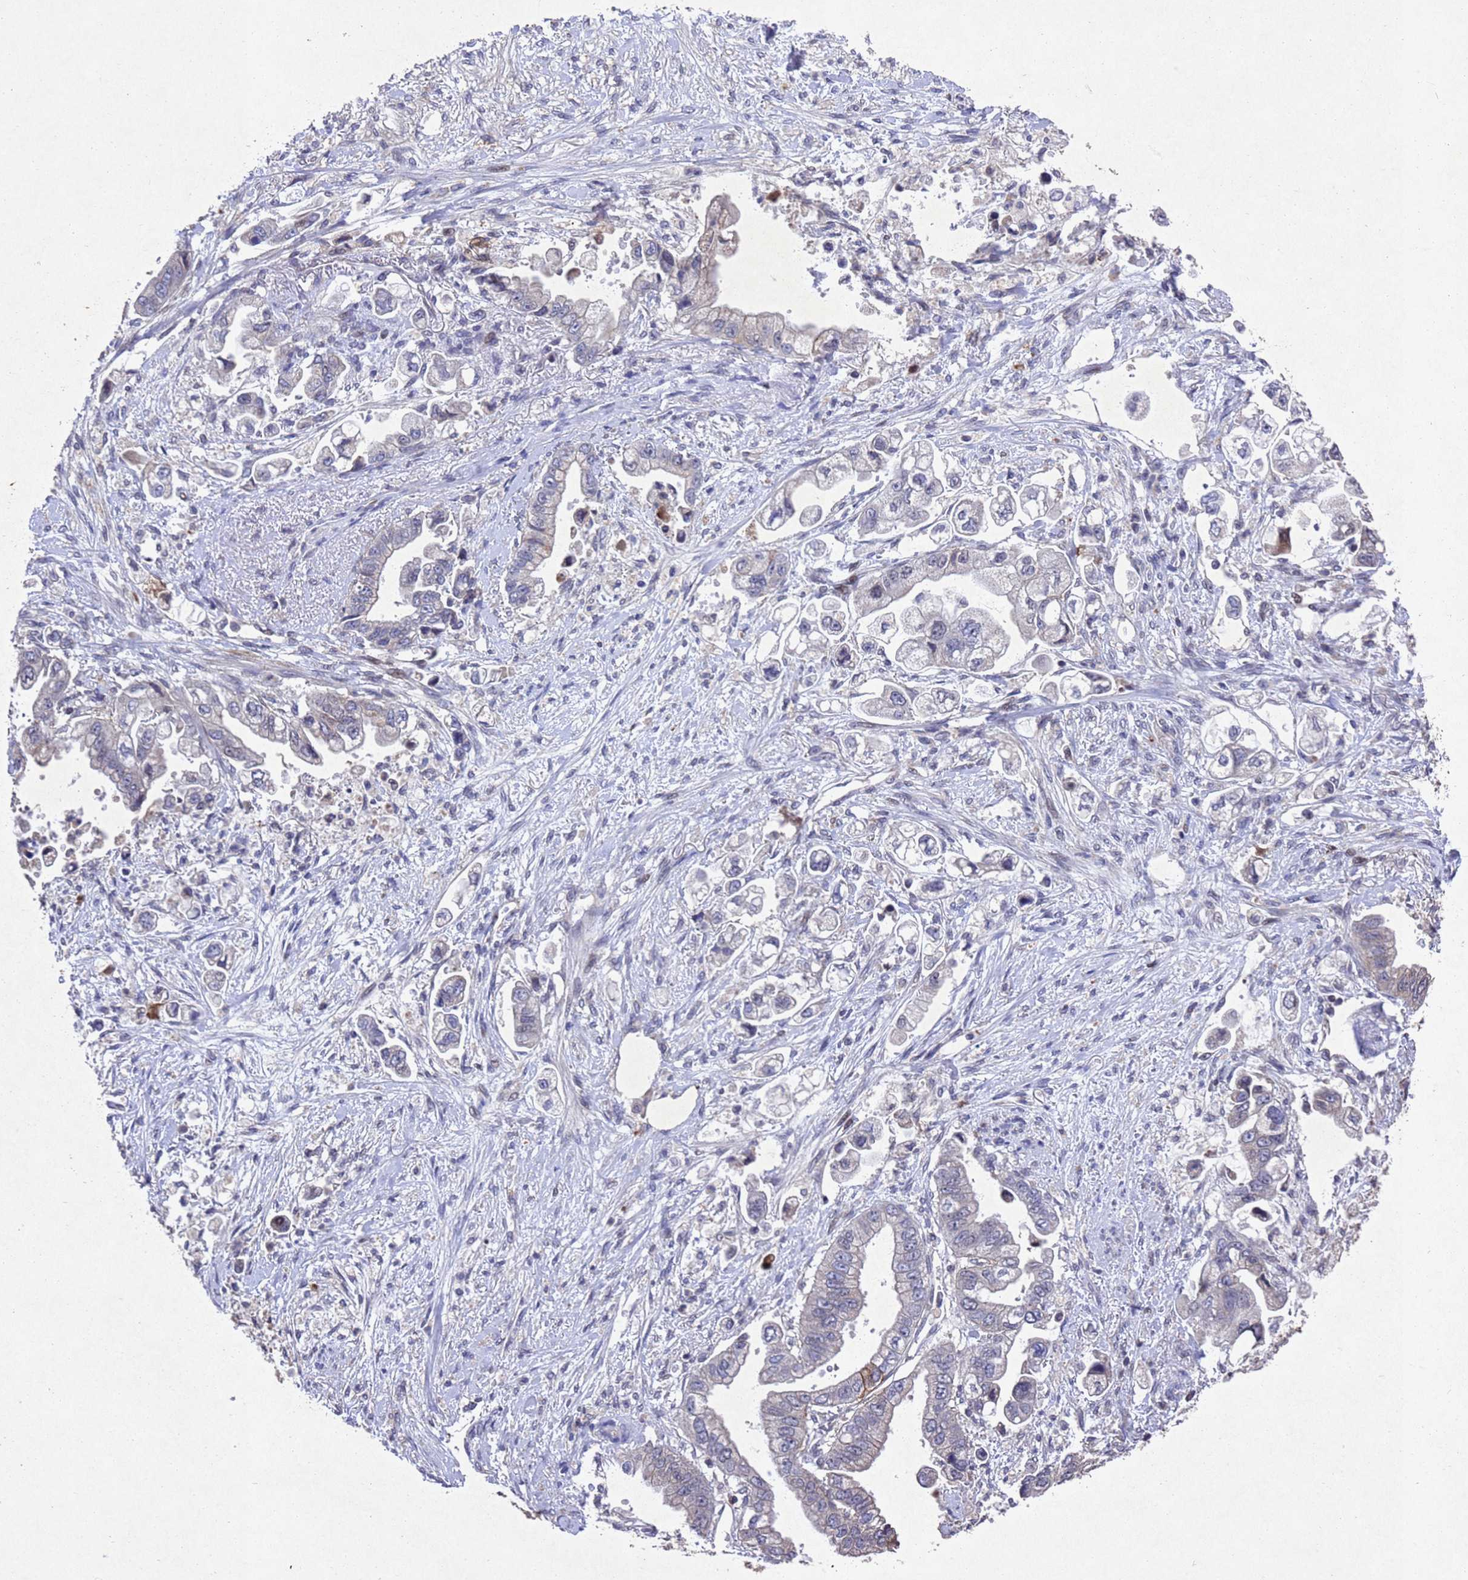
{"staining": {"intensity": "strong", "quantity": "<25%", "location": "cytoplasmic/membranous"}, "tissue": "stomach cancer", "cell_type": "Tumor cells", "image_type": "cancer", "snomed": [{"axis": "morphology", "description": "Adenocarcinoma, NOS"}, {"axis": "topography", "description": "Stomach"}], "caption": "Strong cytoplasmic/membranous protein staining is seen in about <25% of tumor cells in stomach cancer.", "gene": "TBK1", "patient": {"sex": "male", "age": 62}}